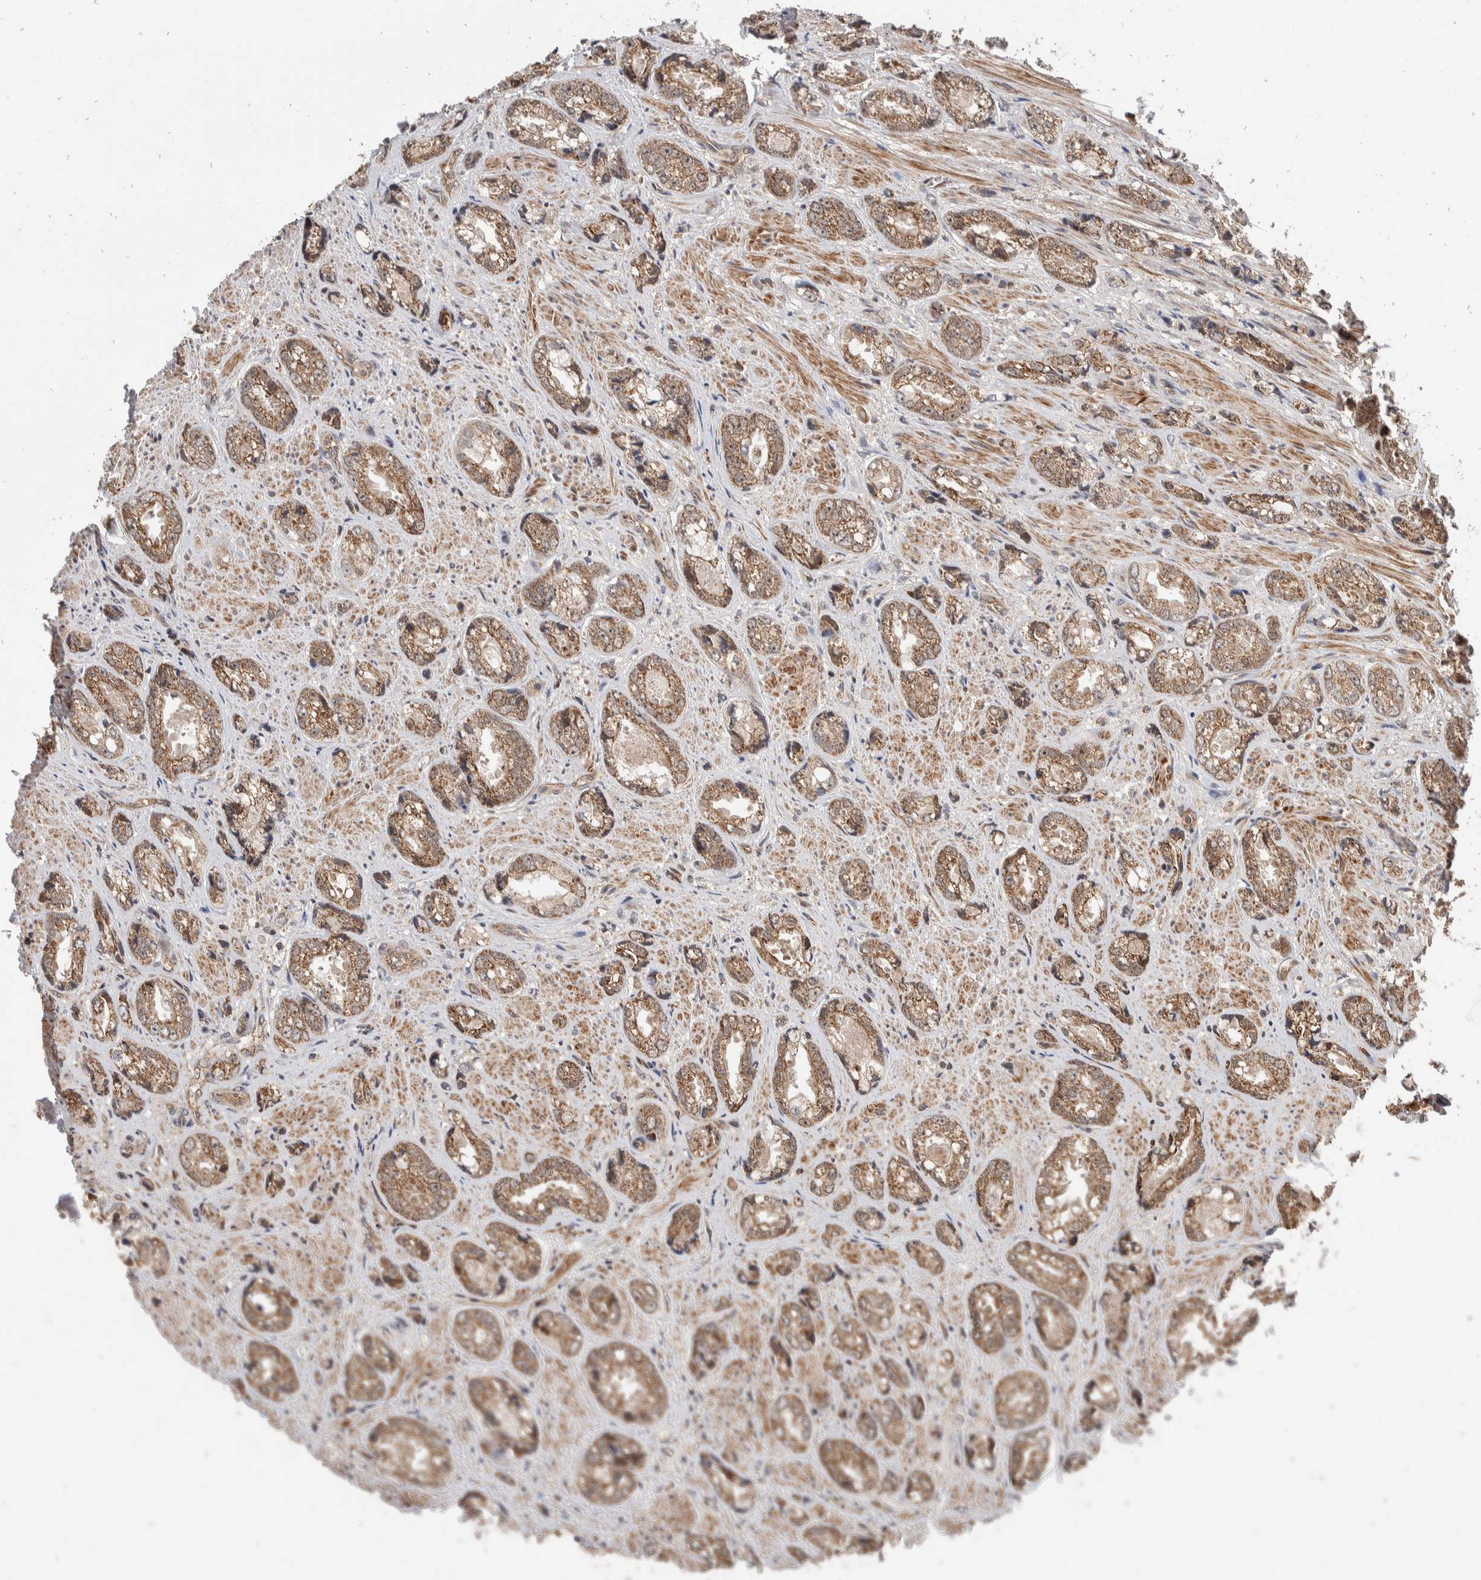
{"staining": {"intensity": "weak", "quantity": ">75%", "location": "cytoplasmic/membranous"}, "tissue": "prostate cancer", "cell_type": "Tumor cells", "image_type": "cancer", "snomed": [{"axis": "morphology", "description": "Adenocarcinoma, High grade"}, {"axis": "topography", "description": "Prostate"}], "caption": "Human prostate high-grade adenocarcinoma stained for a protein (brown) exhibits weak cytoplasmic/membranous positive staining in approximately >75% of tumor cells.", "gene": "ABHD11", "patient": {"sex": "male", "age": 61}}